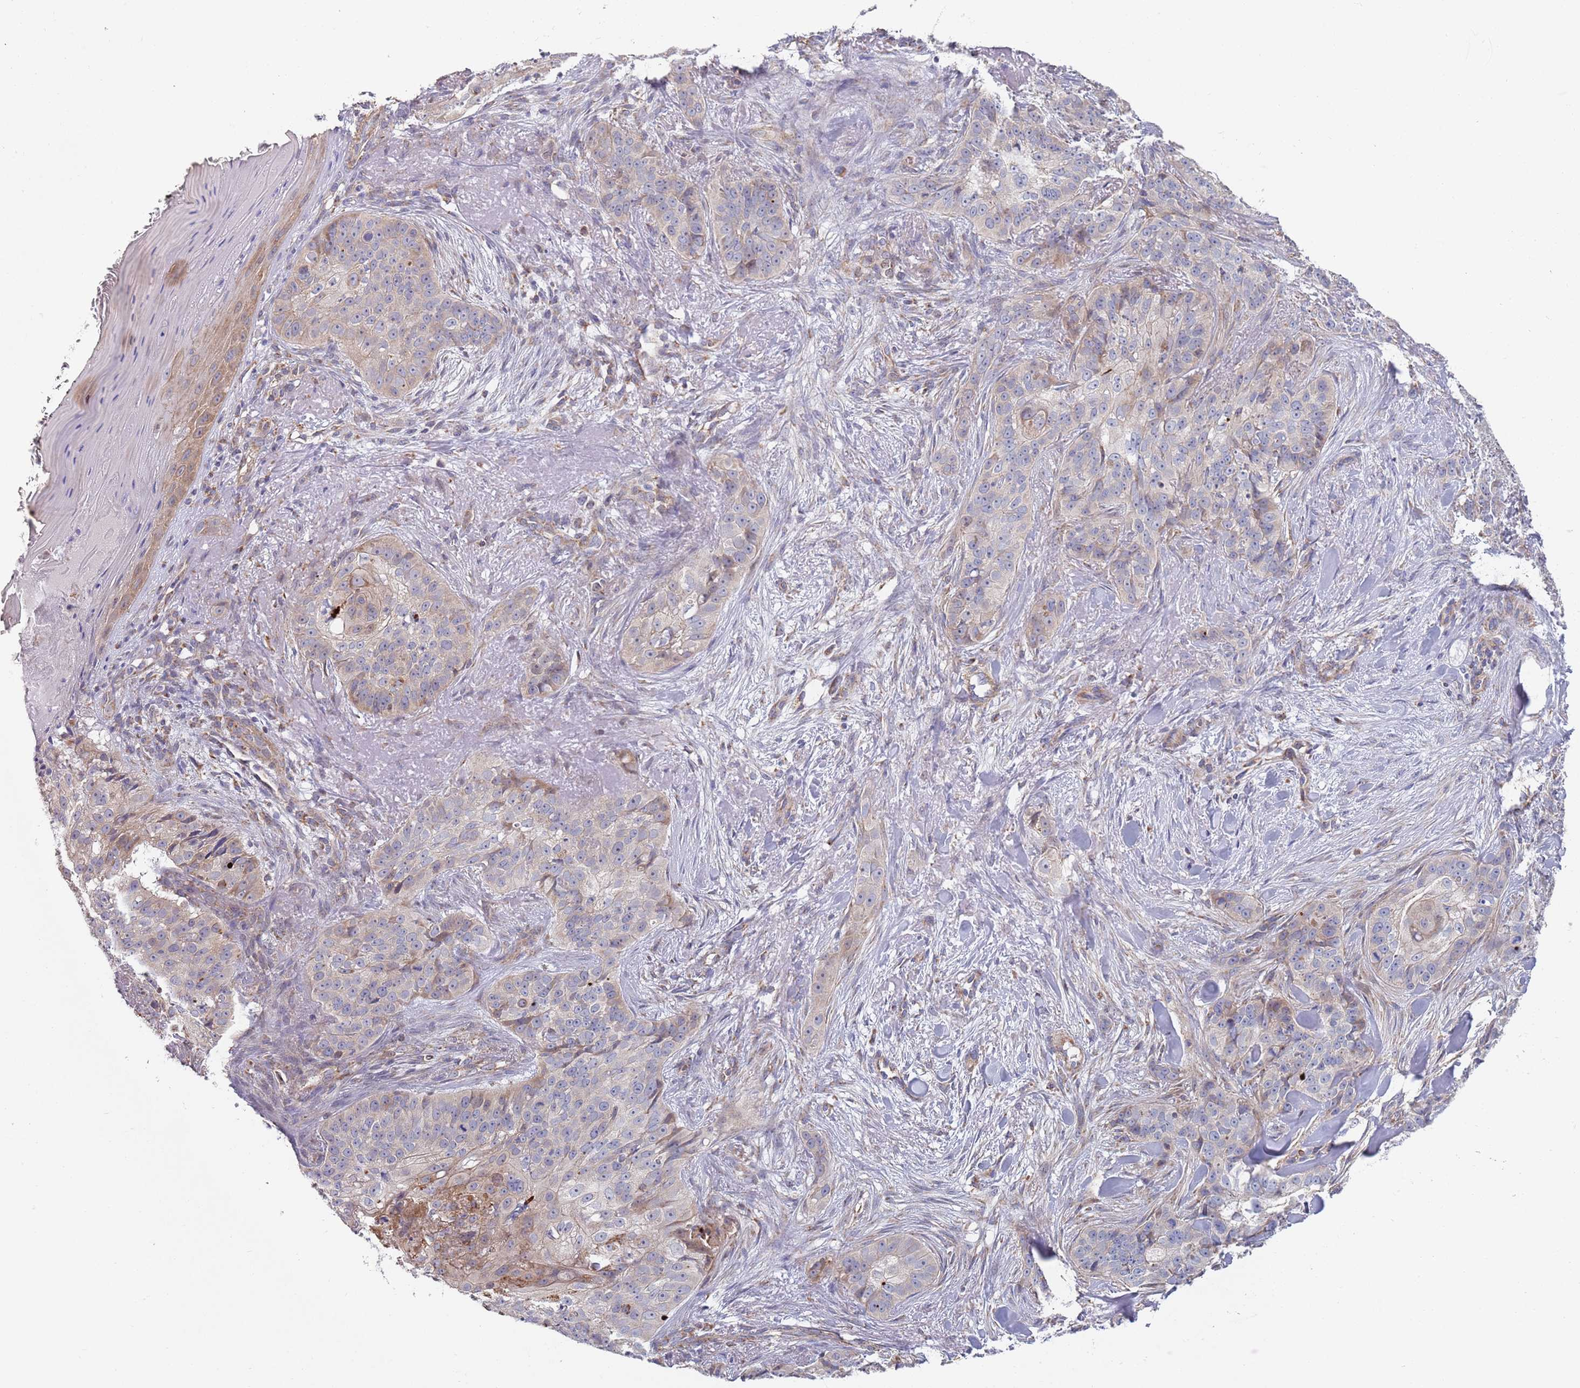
{"staining": {"intensity": "weak", "quantity": "<25%", "location": "cytoplasmic/membranous"}, "tissue": "skin cancer", "cell_type": "Tumor cells", "image_type": "cancer", "snomed": [{"axis": "morphology", "description": "Basal cell carcinoma"}, {"axis": "topography", "description": "Skin"}], "caption": "This image is of skin cancer stained with immunohistochemistry to label a protein in brown with the nuclei are counter-stained blue. There is no positivity in tumor cells.", "gene": "PWWP3A", "patient": {"sex": "female", "age": 92}}